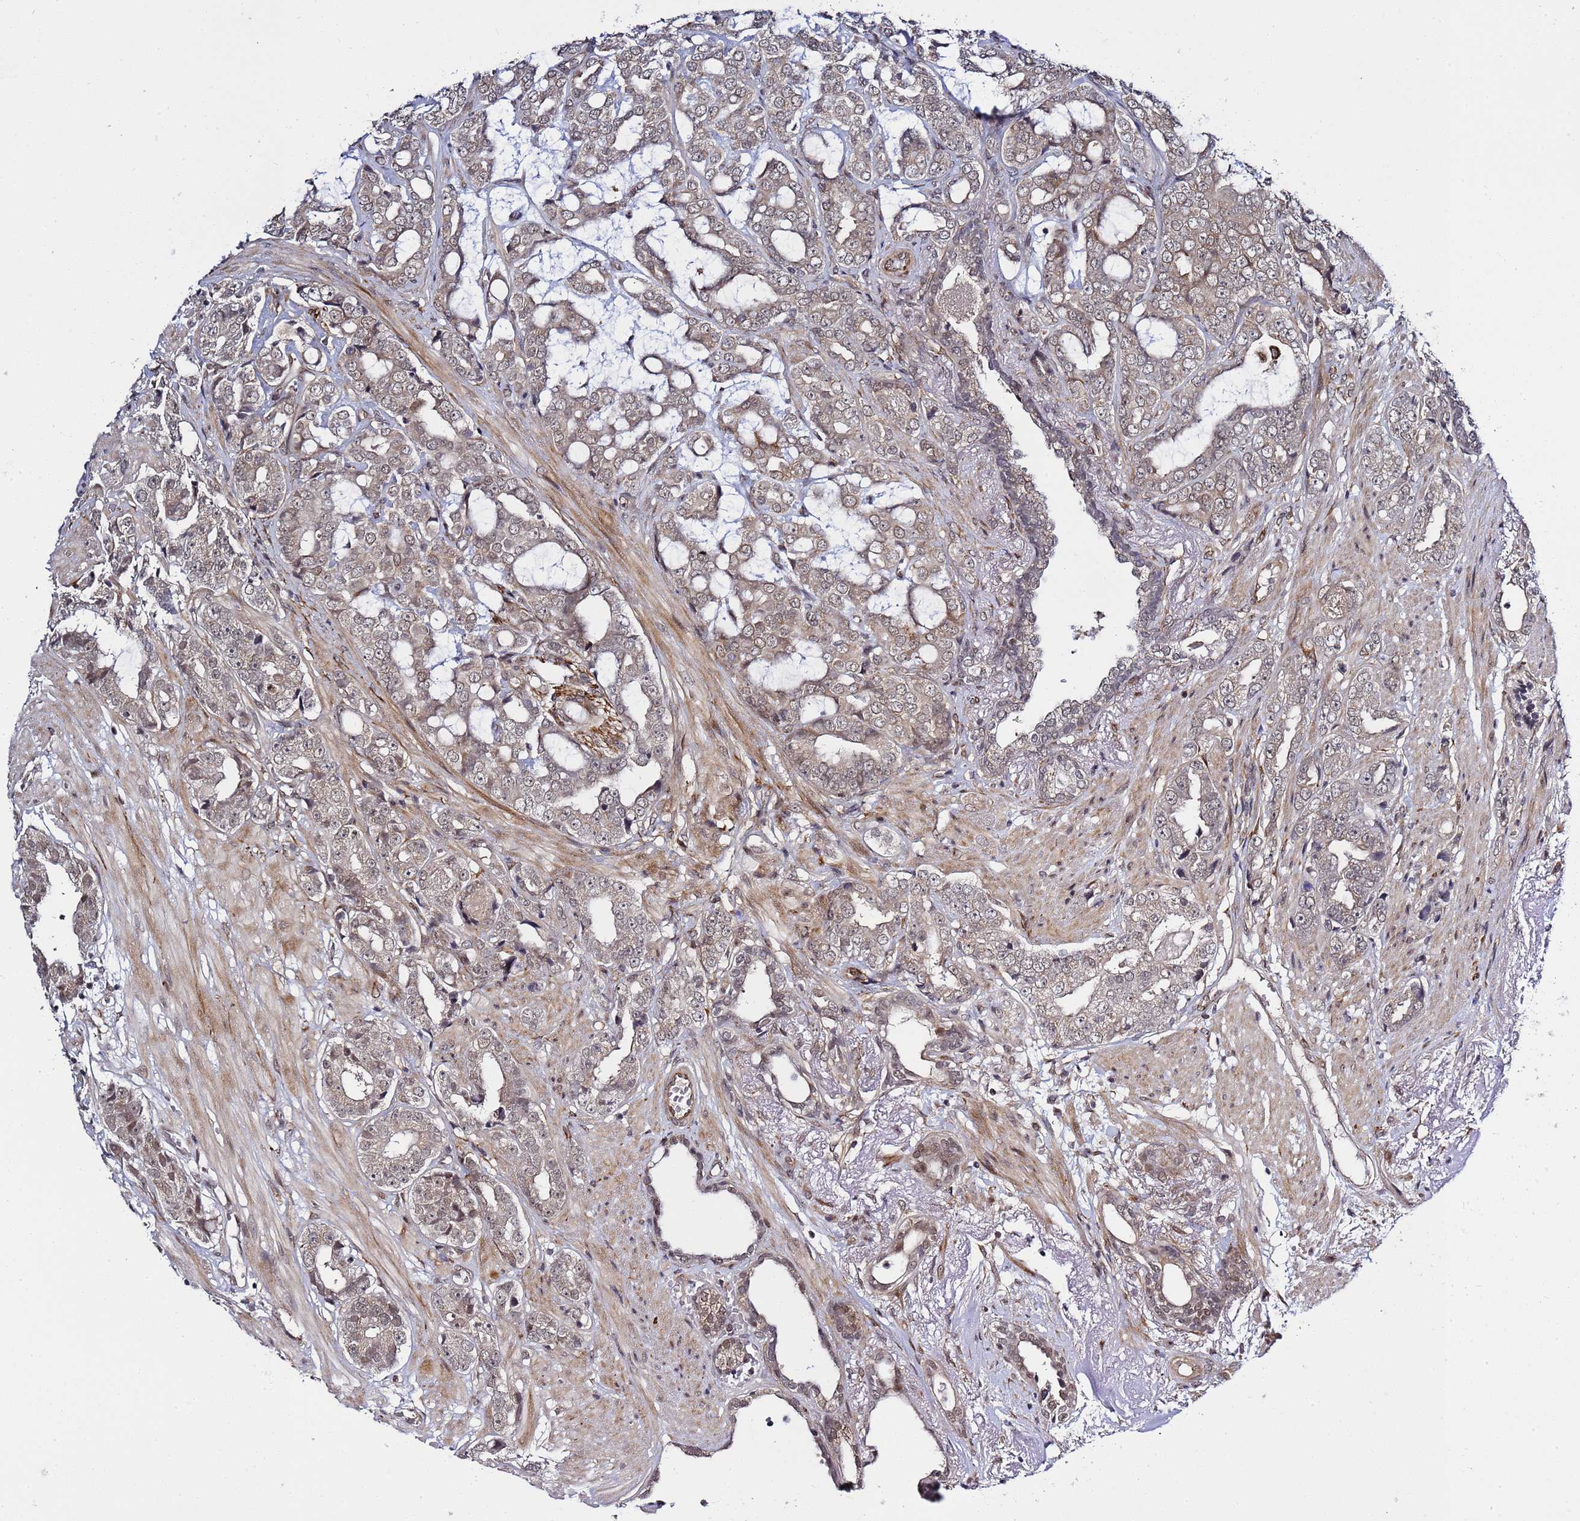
{"staining": {"intensity": "moderate", "quantity": ">75%", "location": "cytoplasmic/membranous,nuclear"}, "tissue": "prostate cancer", "cell_type": "Tumor cells", "image_type": "cancer", "snomed": [{"axis": "morphology", "description": "Adenocarcinoma, High grade"}, {"axis": "topography", "description": "Prostate"}], "caption": "IHC staining of prostate high-grade adenocarcinoma, which shows medium levels of moderate cytoplasmic/membranous and nuclear staining in approximately >75% of tumor cells indicating moderate cytoplasmic/membranous and nuclear protein expression. The staining was performed using DAB (brown) for protein detection and nuclei were counterstained in hematoxylin (blue).", "gene": "POLR2D", "patient": {"sex": "male", "age": 71}}